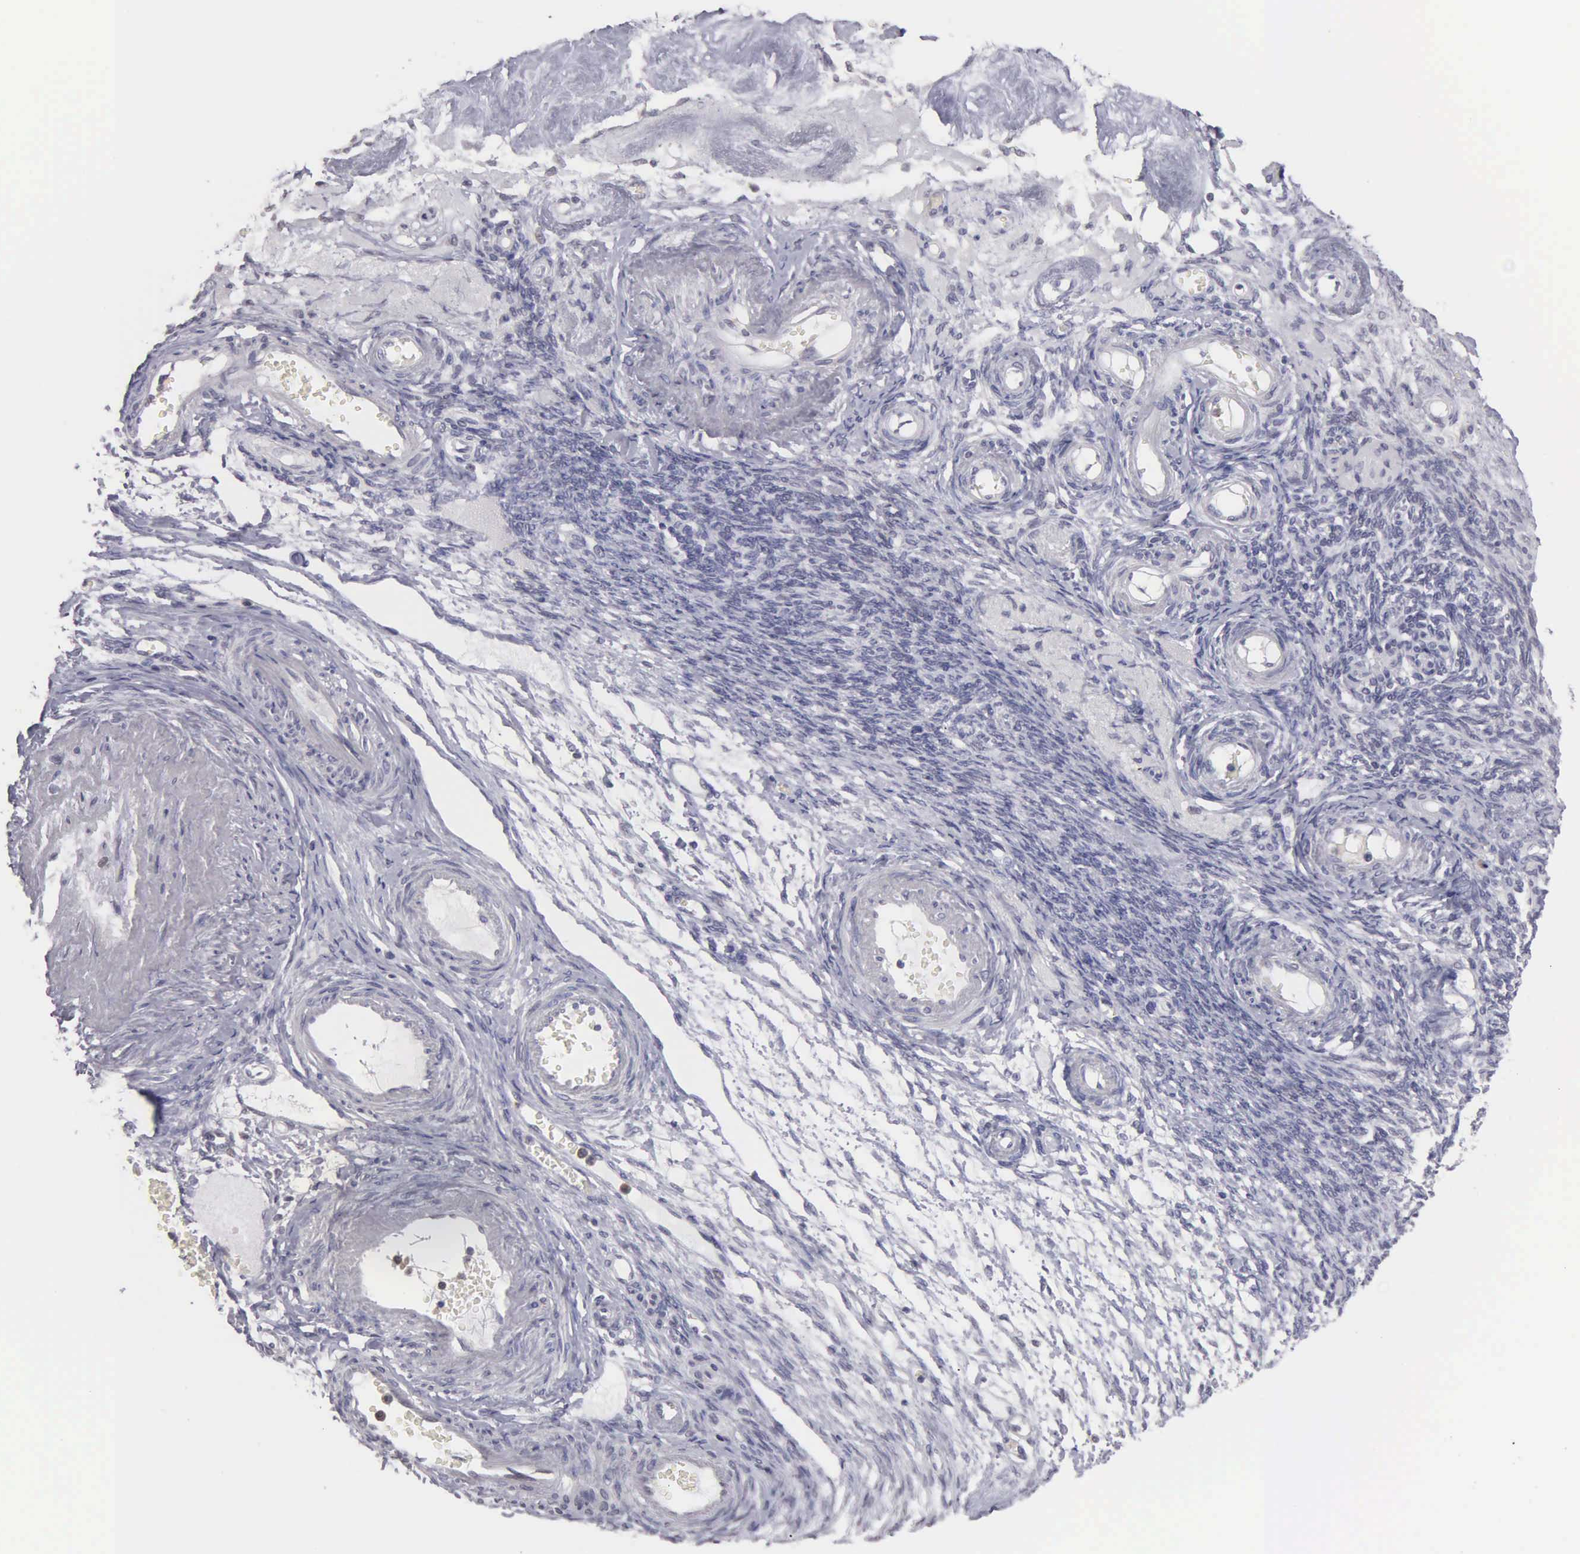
{"staining": {"intensity": "negative", "quantity": "none", "location": "none"}, "tissue": "ovarian cancer", "cell_type": "Tumor cells", "image_type": "cancer", "snomed": [{"axis": "morphology", "description": "Cystadenocarcinoma, mucinous, NOS"}, {"axis": "topography", "description": "Ovary"}], "caption": "Immunohistochemical staining of mucinous cystadenocarcinoma (ovarian) shows no significant staining in tumor cells.", "gene": "BRD1", "patient": {"sex": "female", "age": 57}}